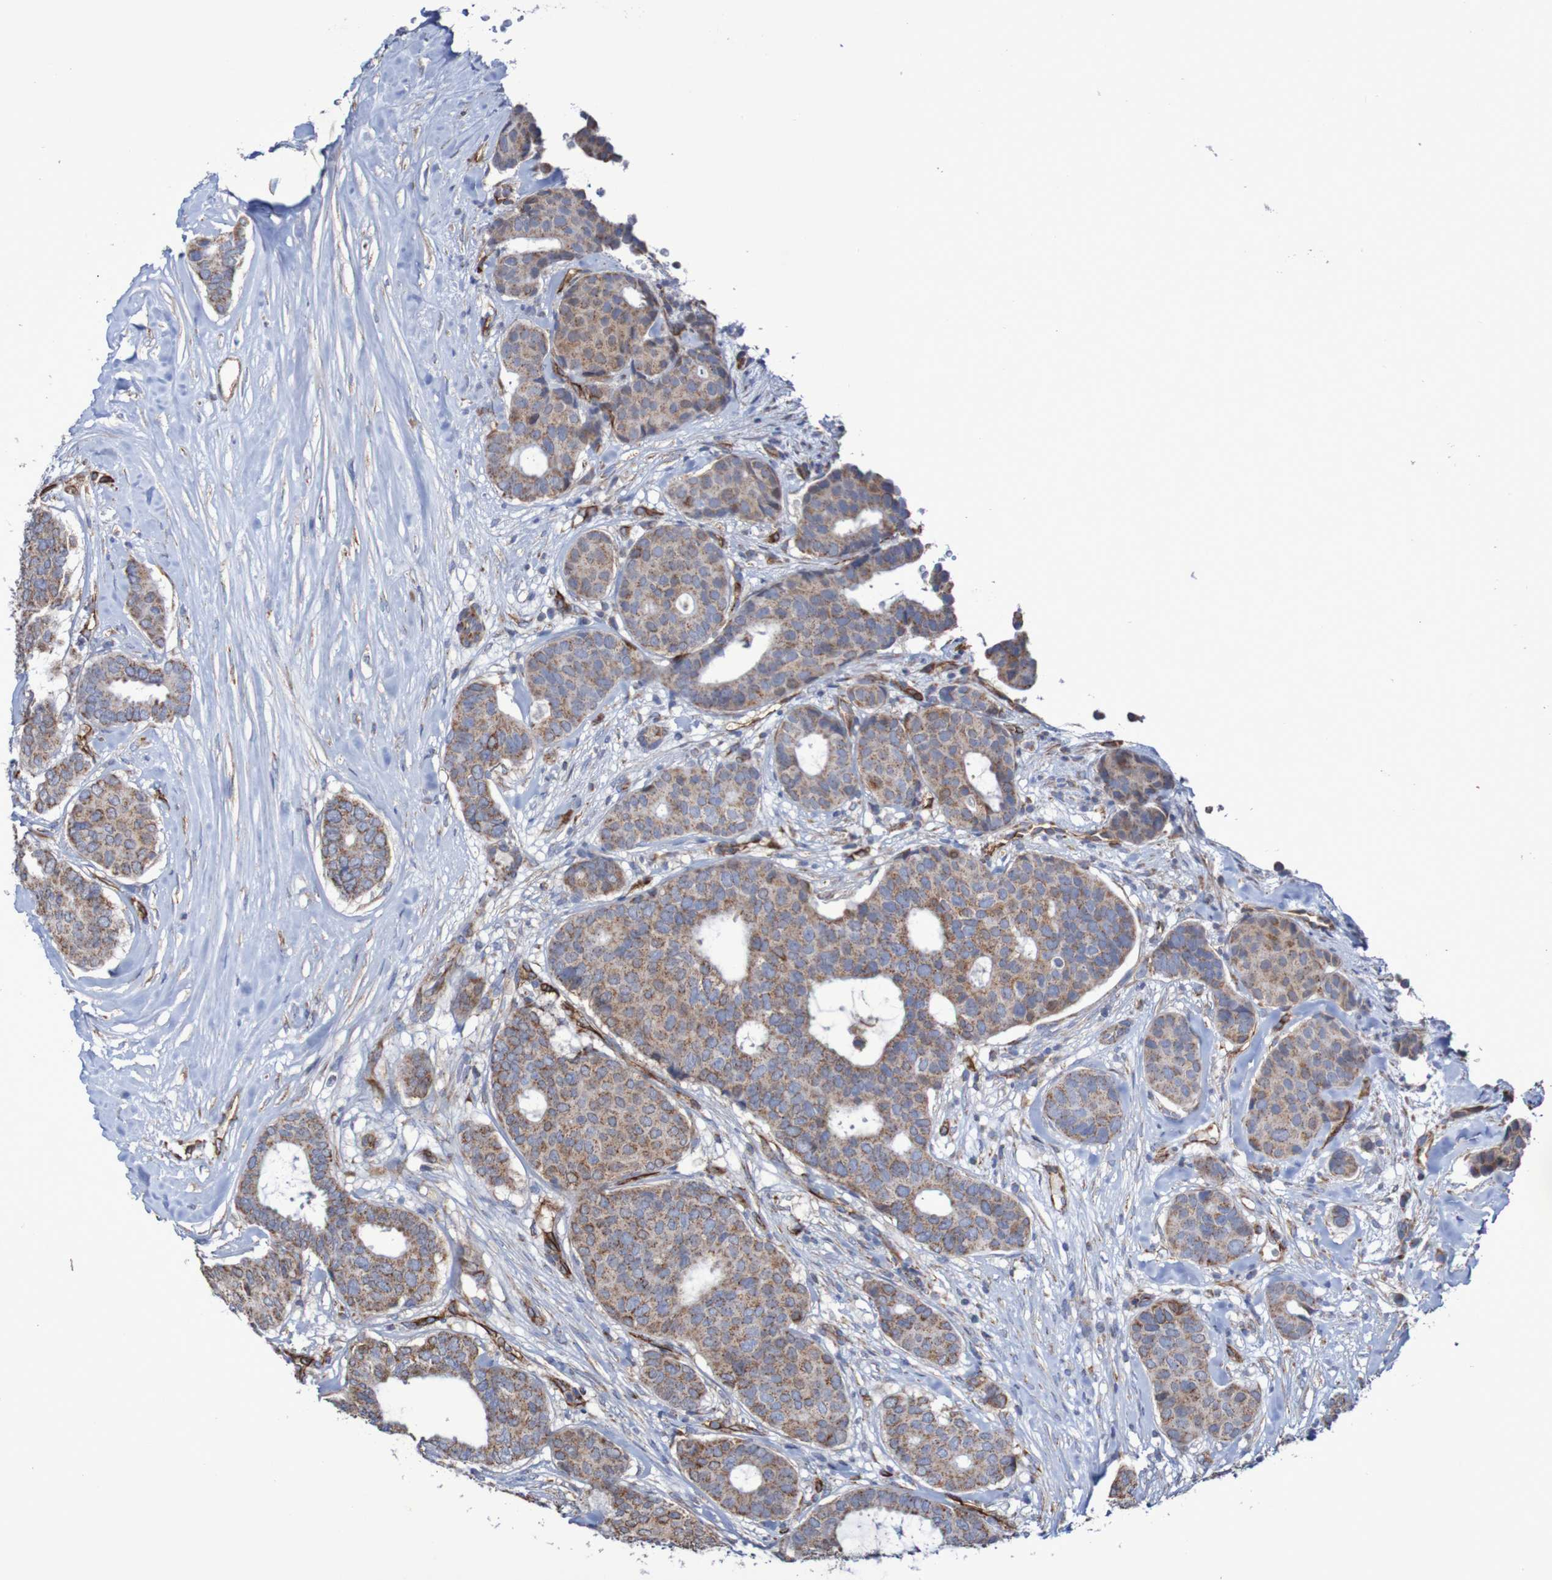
{"staining": {"intensity": "moderate", "quantity": ">75%", "location": "cytoplasmic/membranous"}, "tissue": "breast cancer", "cell_type": "Tumor cells", "image_type": "cancer", "snomed": [{"axis": "morphology", "description": "Duct carcinoma"}, {"axis": "topography", "description": "Breast"}], "caption": "Protein staining of breast cancer (invasive ductal carcinoma) tissue shows moderate cytoplasmic/membranous positivity in about >75% of tumor cells.", "gene": "MMEL1", "patient": {"sex": "female", "age": 75}}